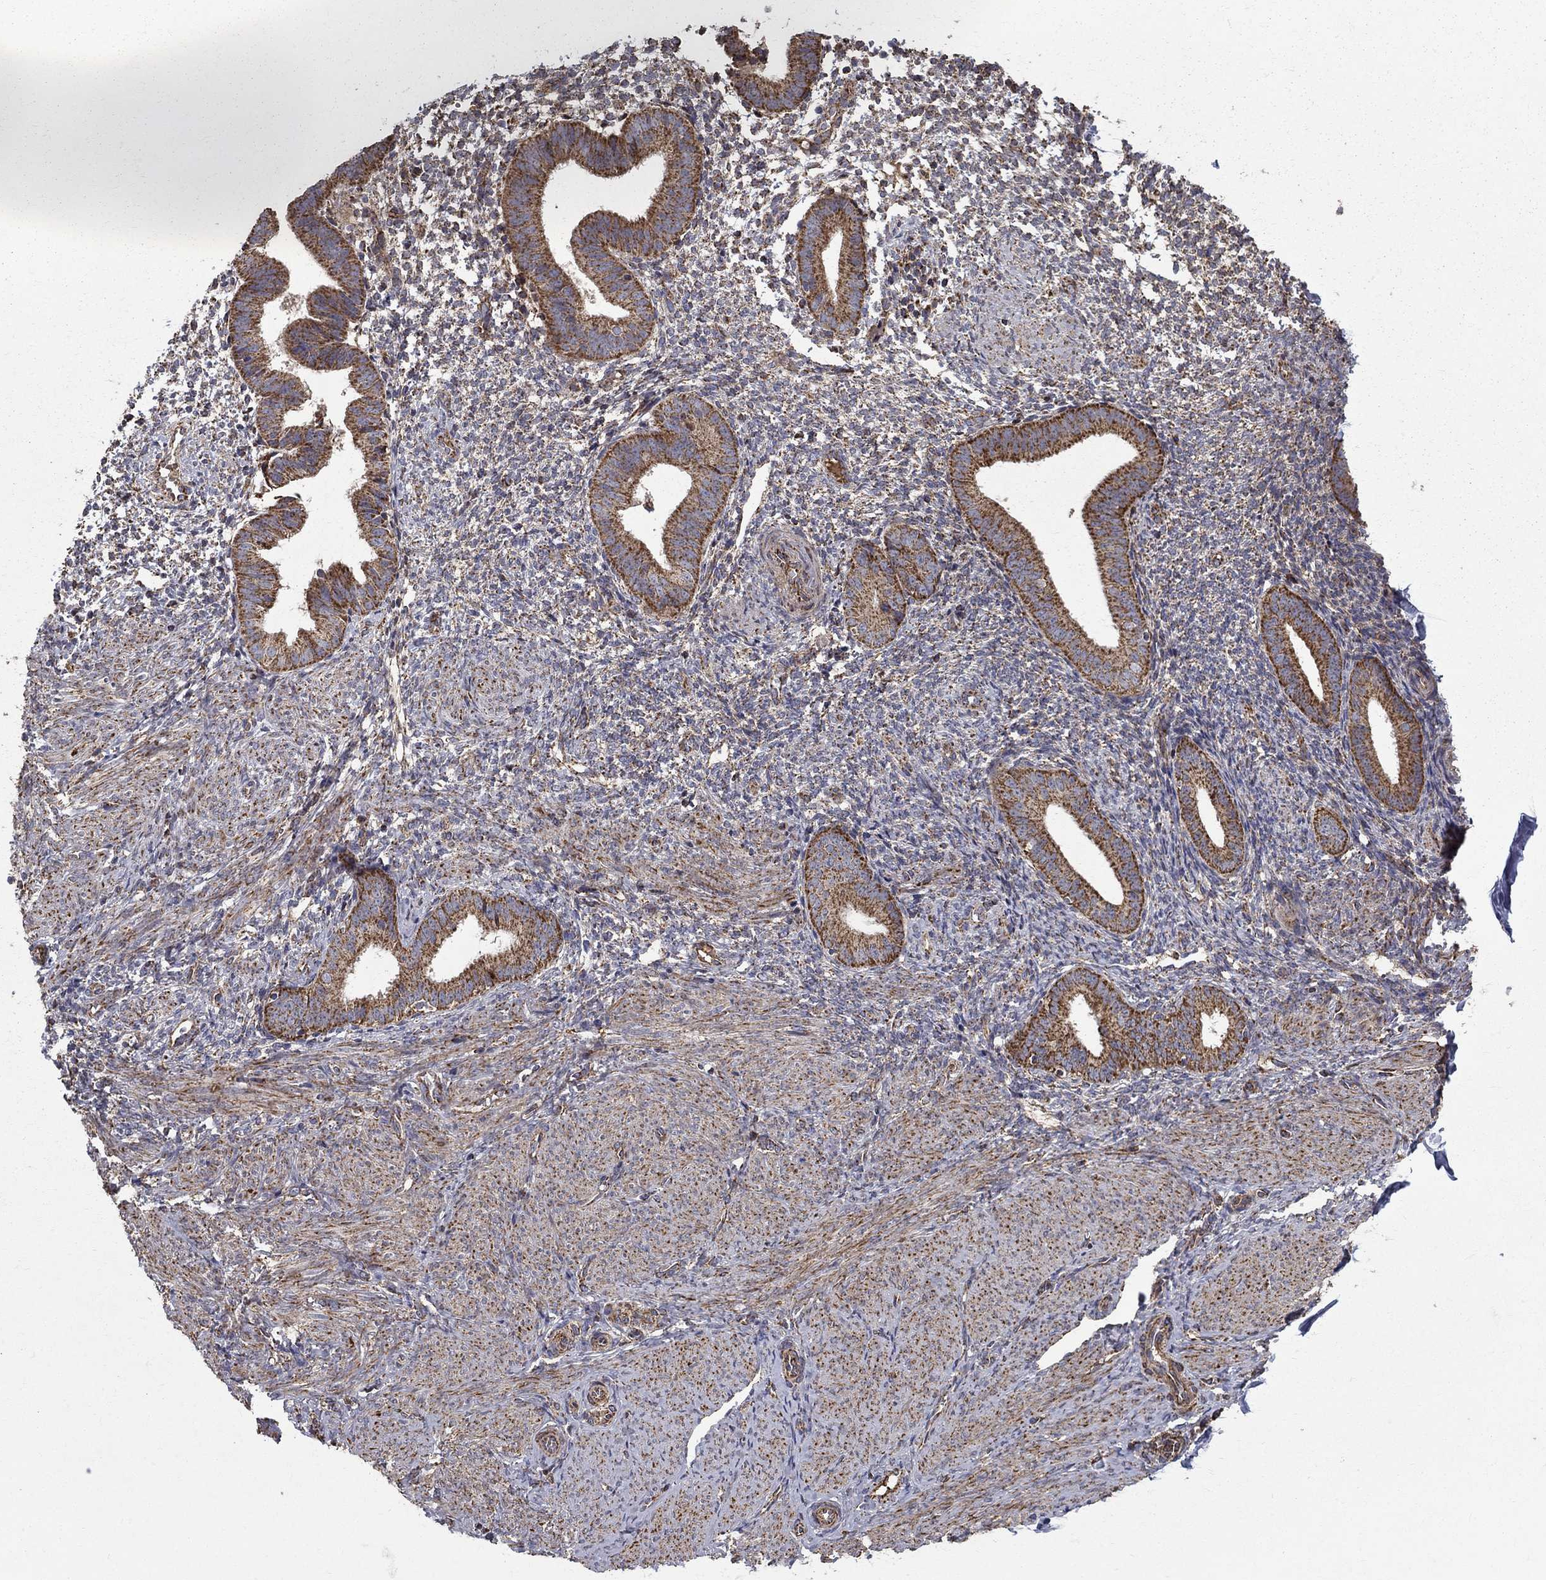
{"staining": {"intensity": "moderate", "quantity": "<25%", "location": "cytoplasmic/membranous"}, "tissue": "endometrium", "cell_type": "Cells in endometrial stroma", "image_type": "normal", "snomed": [{"axis": "morphology", "description": "Normal tissue, NOS"}, {"axis": "topography", "description": "Endometrium"}], "caption": "High-power microscopy captured an immunohistochemistry image of benign endometrium, revealing moderate cytoplasmic/membranous expression in approximately <25% of cells in endometrial stroma.", "gene": "NDUFS8", "patient": {"sex": "female", "age": 47}}